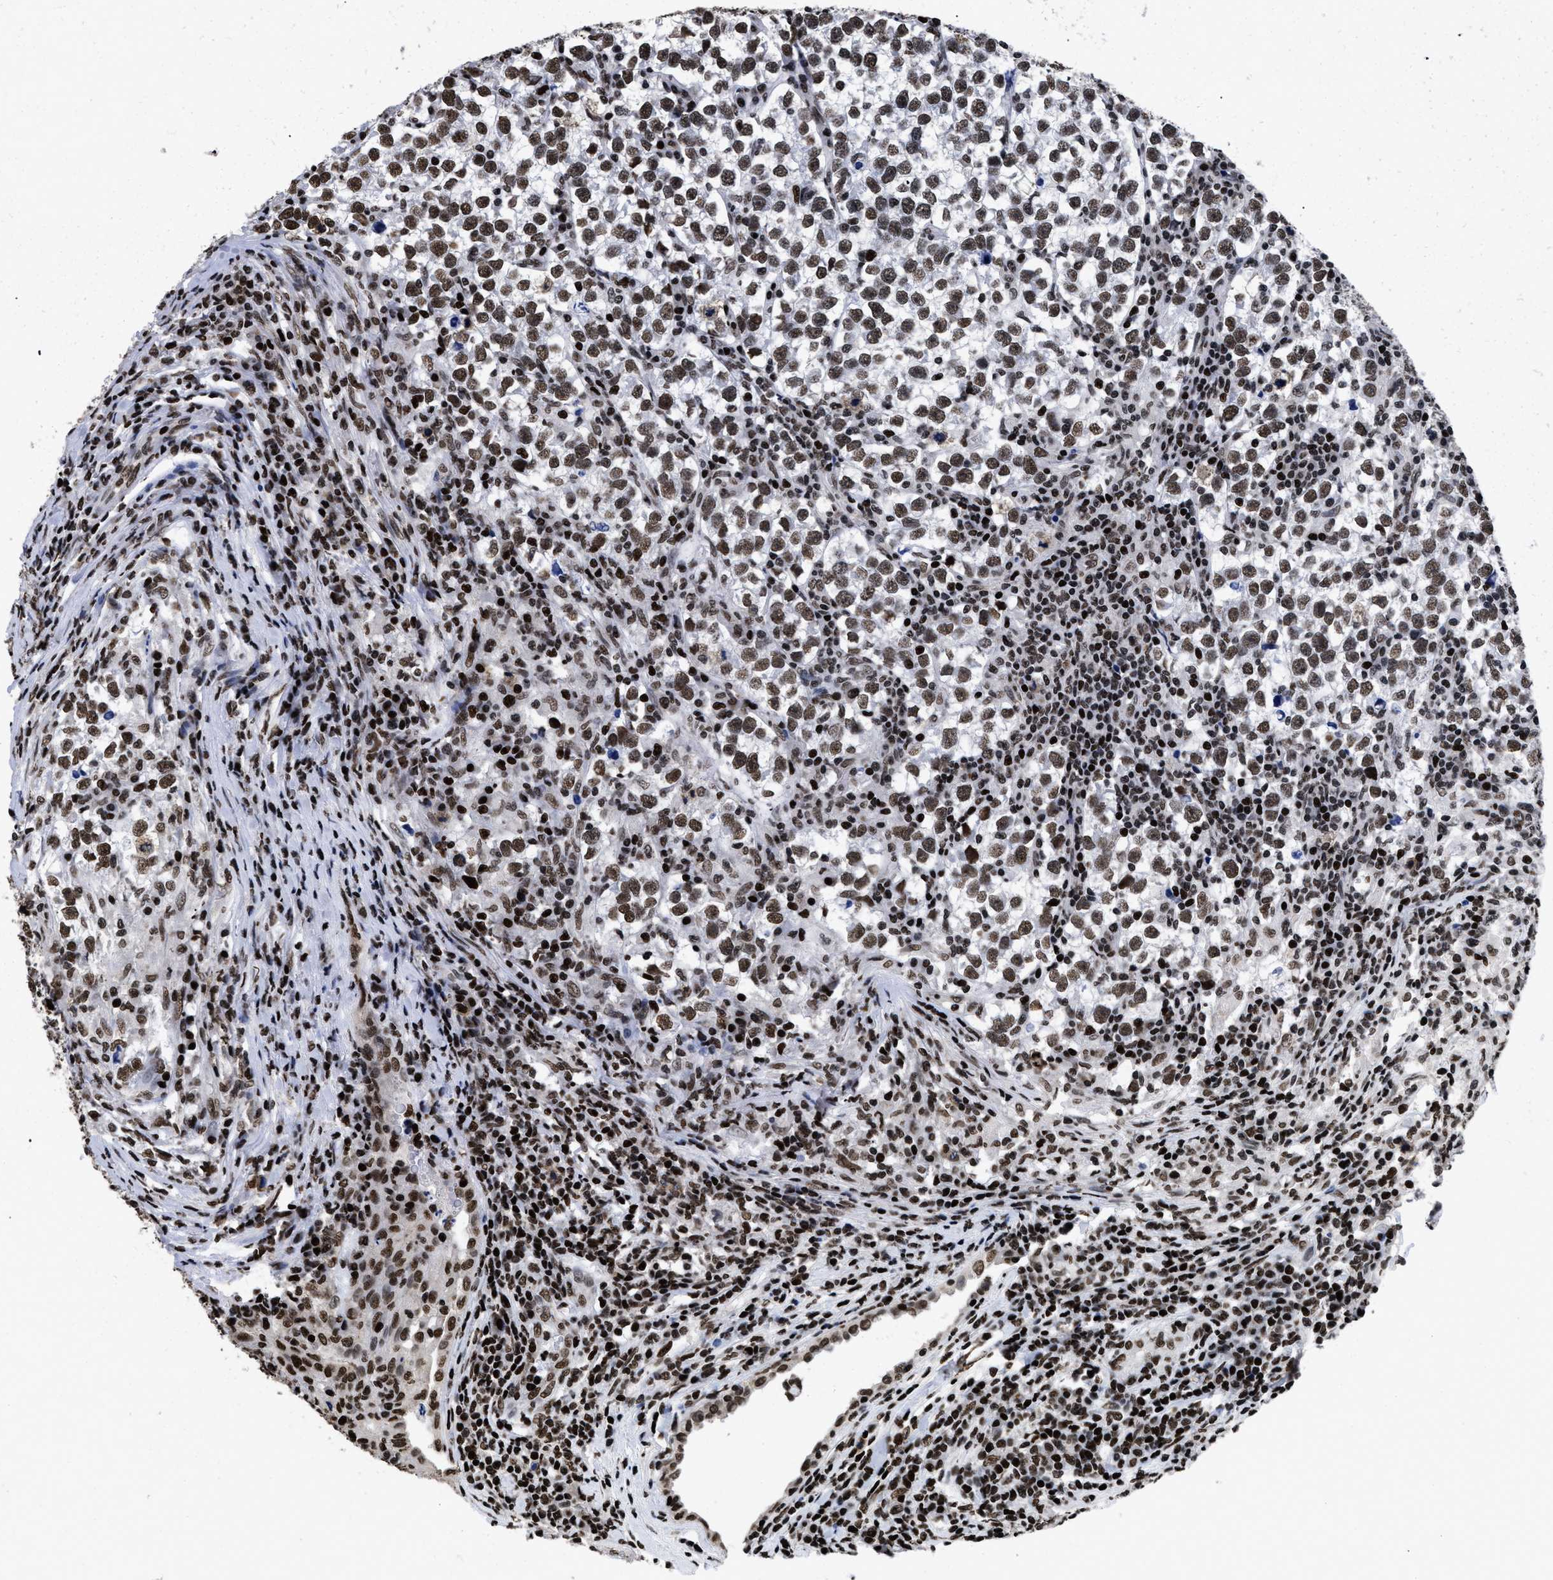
{"staining": {"intensity": "strong", "quantity": ">75%", "location": "nuclear"}, "tissue": "testis cancer", "cell_type": "Tumor cells", "image_type": "cancer", "snomed": [{"axis": "morphology", "description": "Normal tissue, NOS"}, {"axis": "morphology", "description": "Seminoma, NOS"}, {"axis": "topography", "description": "Testis"}], "caption": "This micrograph exhibits immunohistochemistry staining of testis seminoma, with high strong nuclear positivity in approximately >75% of tumor cells.", "gene": "CALHM3", "patient": {"sex": "male", "age": 43}}